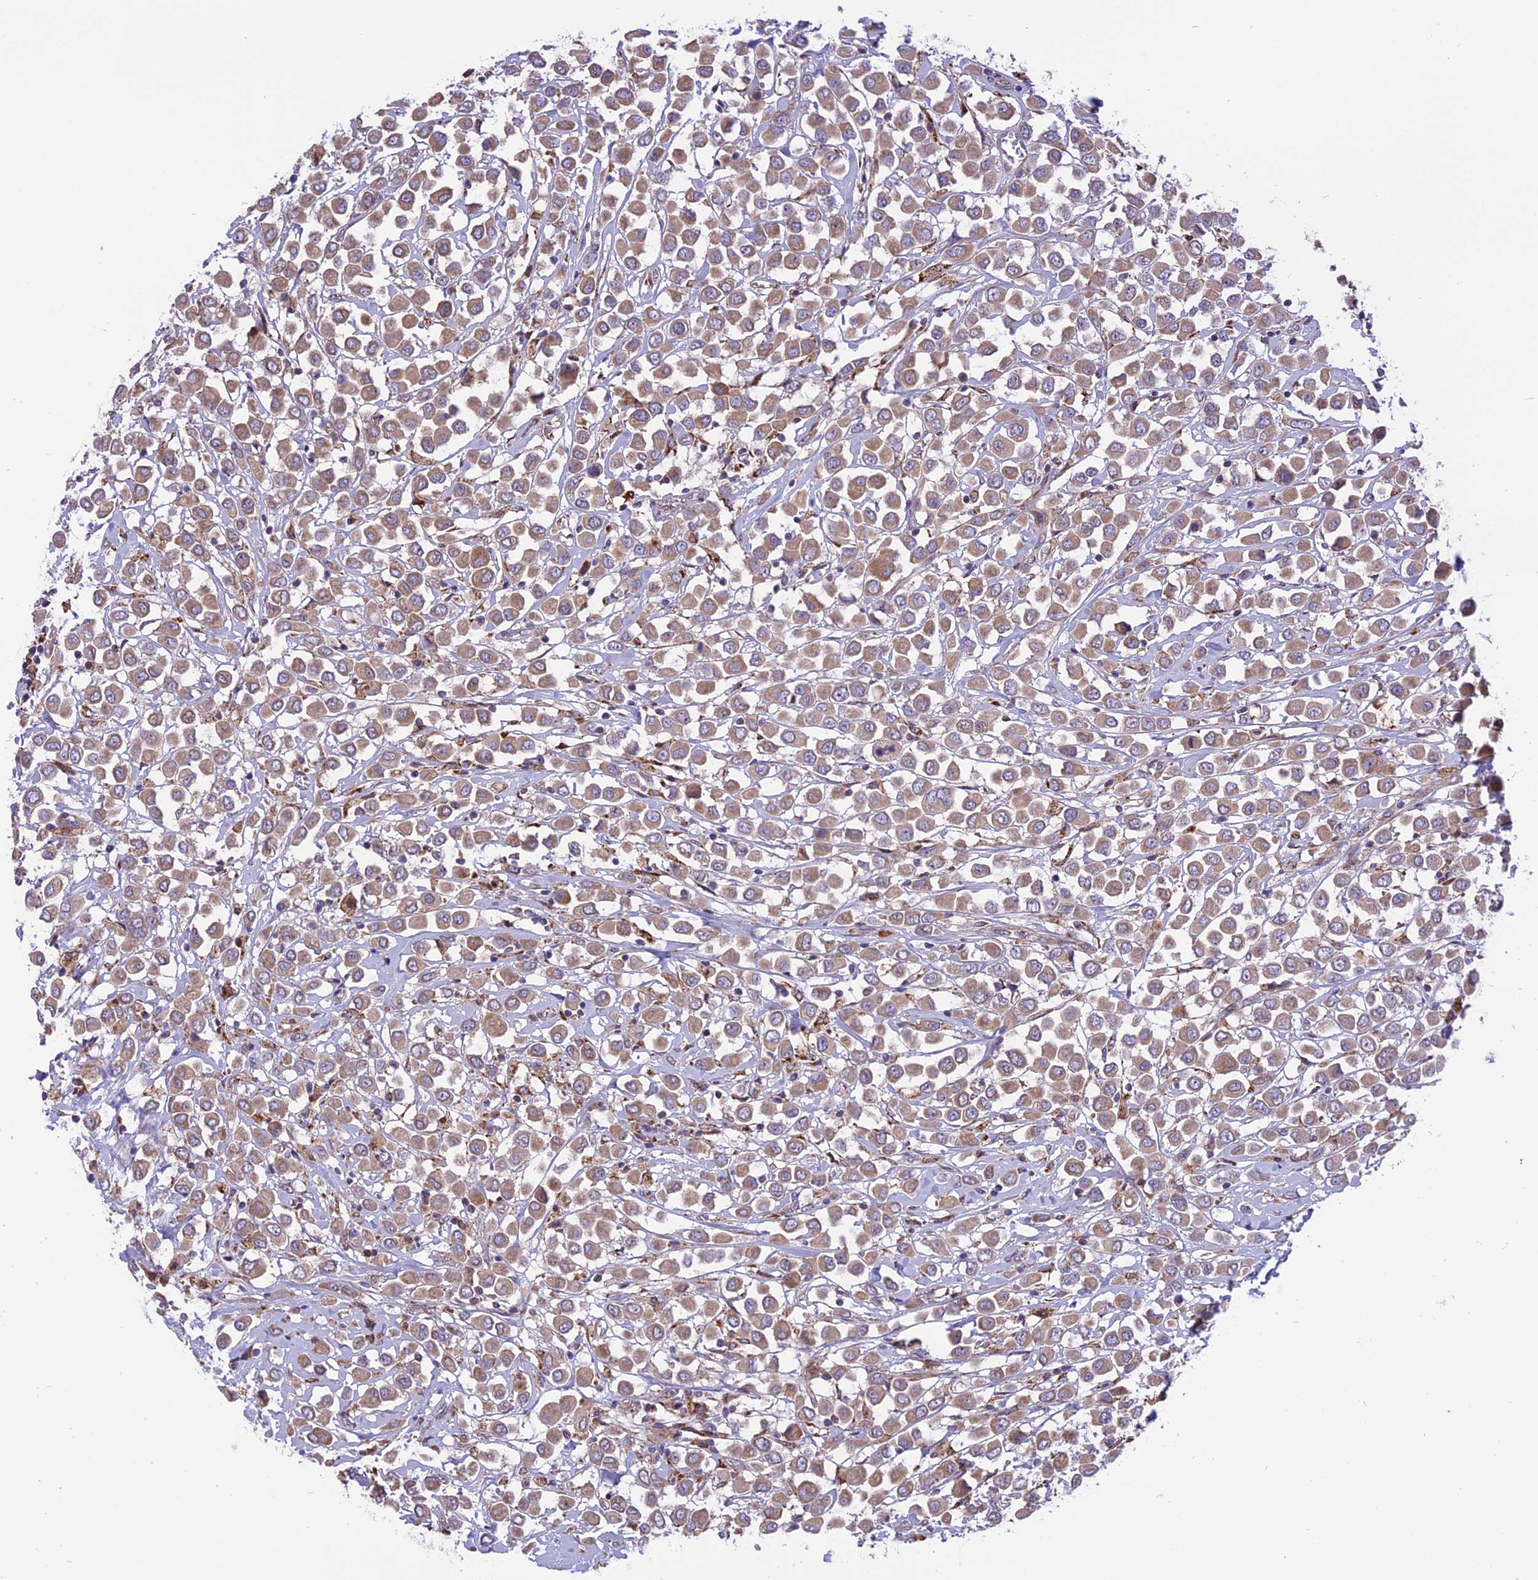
{"staining": {"intensity": "weak", "quantity": ">75%", "location": "cytoplasmic/membranous"}, "tissue": "breast cancer", "cell_type": "Tumor cells", "image_type": "cancer", "snomed": [{"axis": "morphology", "description": "Duct carcinoma"}, {"axis": "topography", "description": "Breast"}], "caption": "A brown stain shows weak cytoplasmic/membranous positivity of a protein in human breast cancer tumor cells.", "gene": "ARMCX6", "patient": {"sex": "female", "age": 61}}